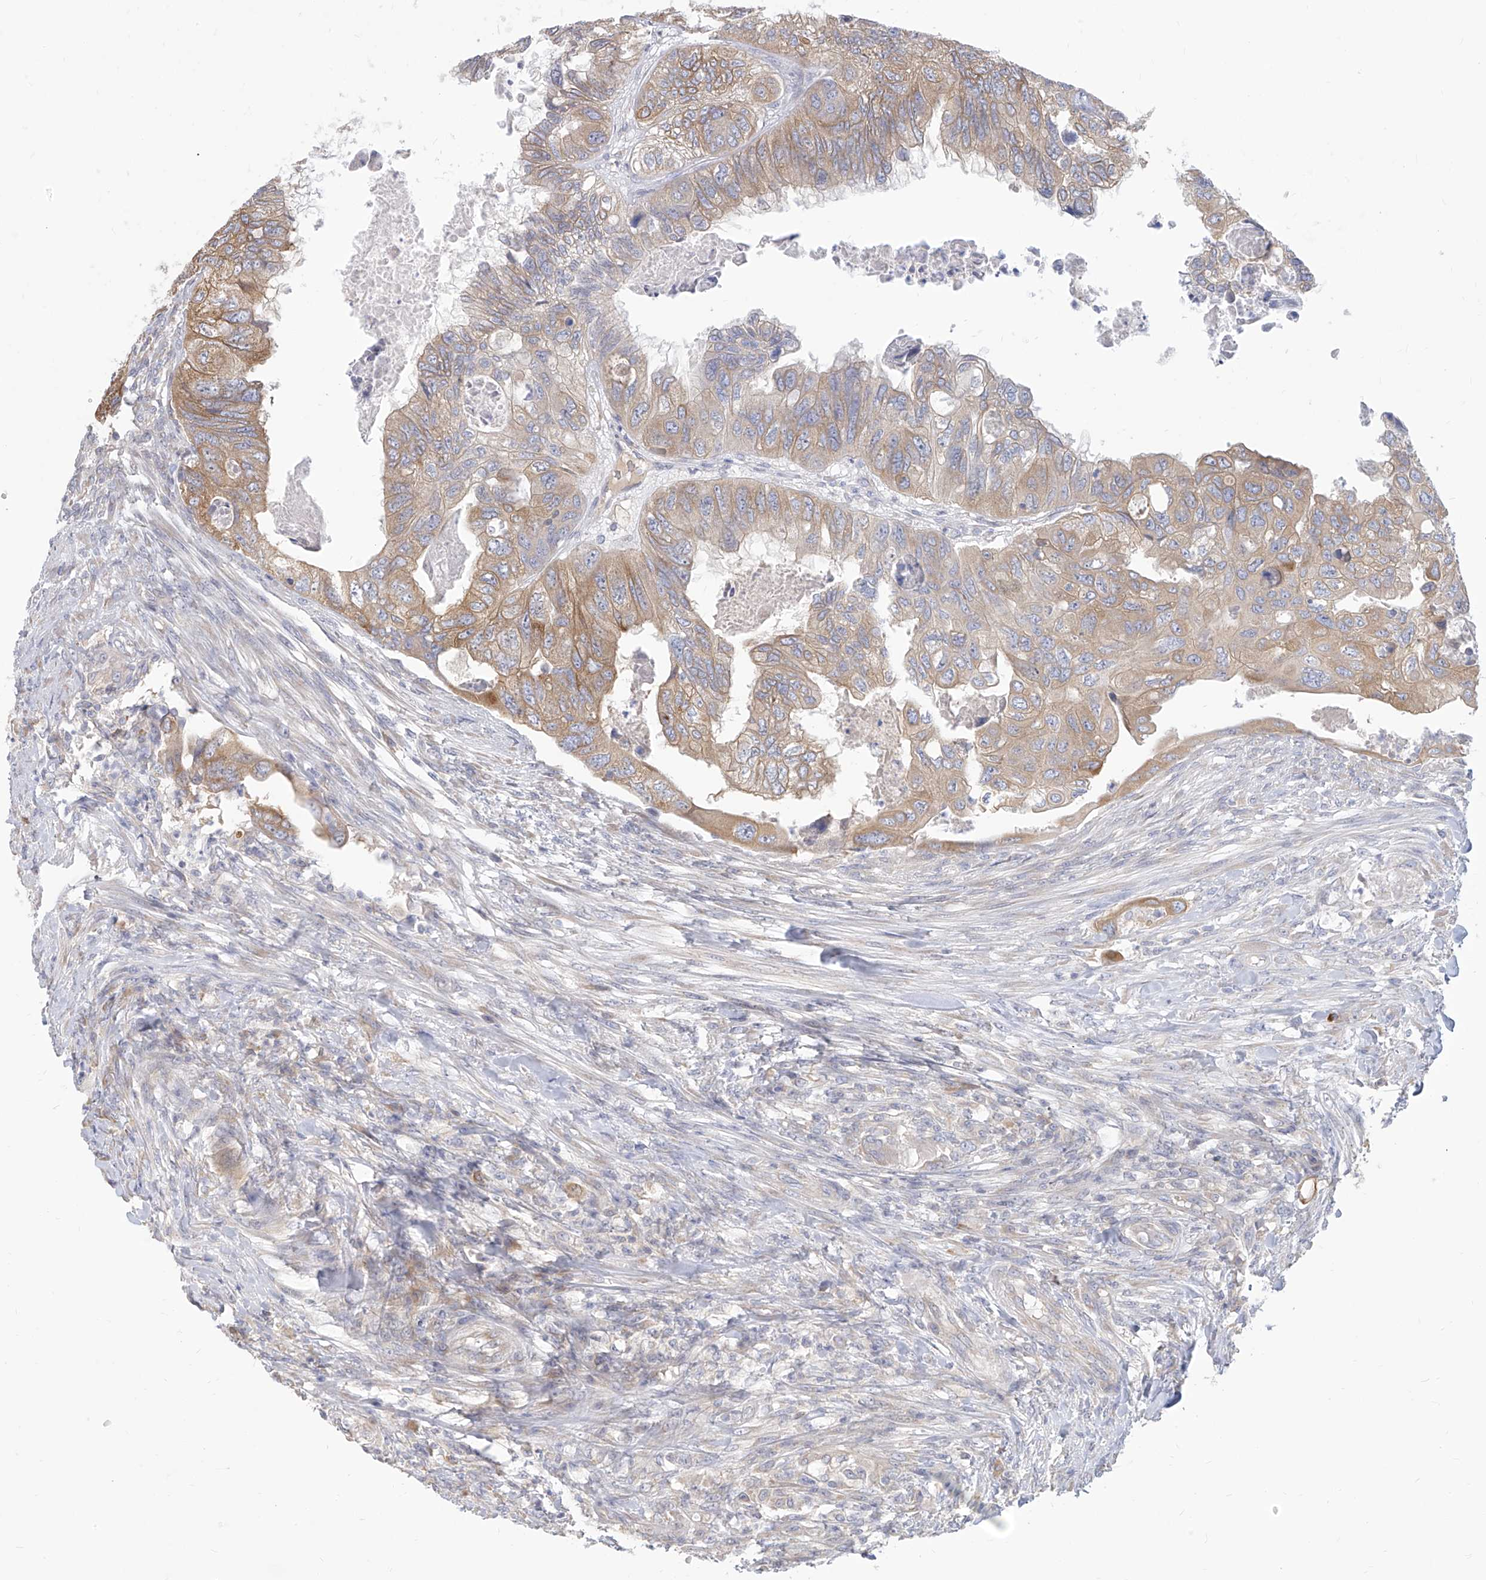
{"staining": {"intensity": "weak", "quantity": "25%-75%", "location": "cytoplasmic/membranous"}, "tissue": "colorectal cancer", "cell_type": "Tumor cells", "image_type": "cancer", "snomed": [{"axis": "morphology", "description": "Adenocarcinoma, NOS"}, {"axis": "topography", "description": "Rectum"}], "caption": "Tumor cells show low levels of weak cytoplasmic/membranous positivity in approximately 25%-75% of cells in human adenocarcinoma (colorectal).", "gene": "FAM83B", "patient": {"sex": "male", "age": 63}}